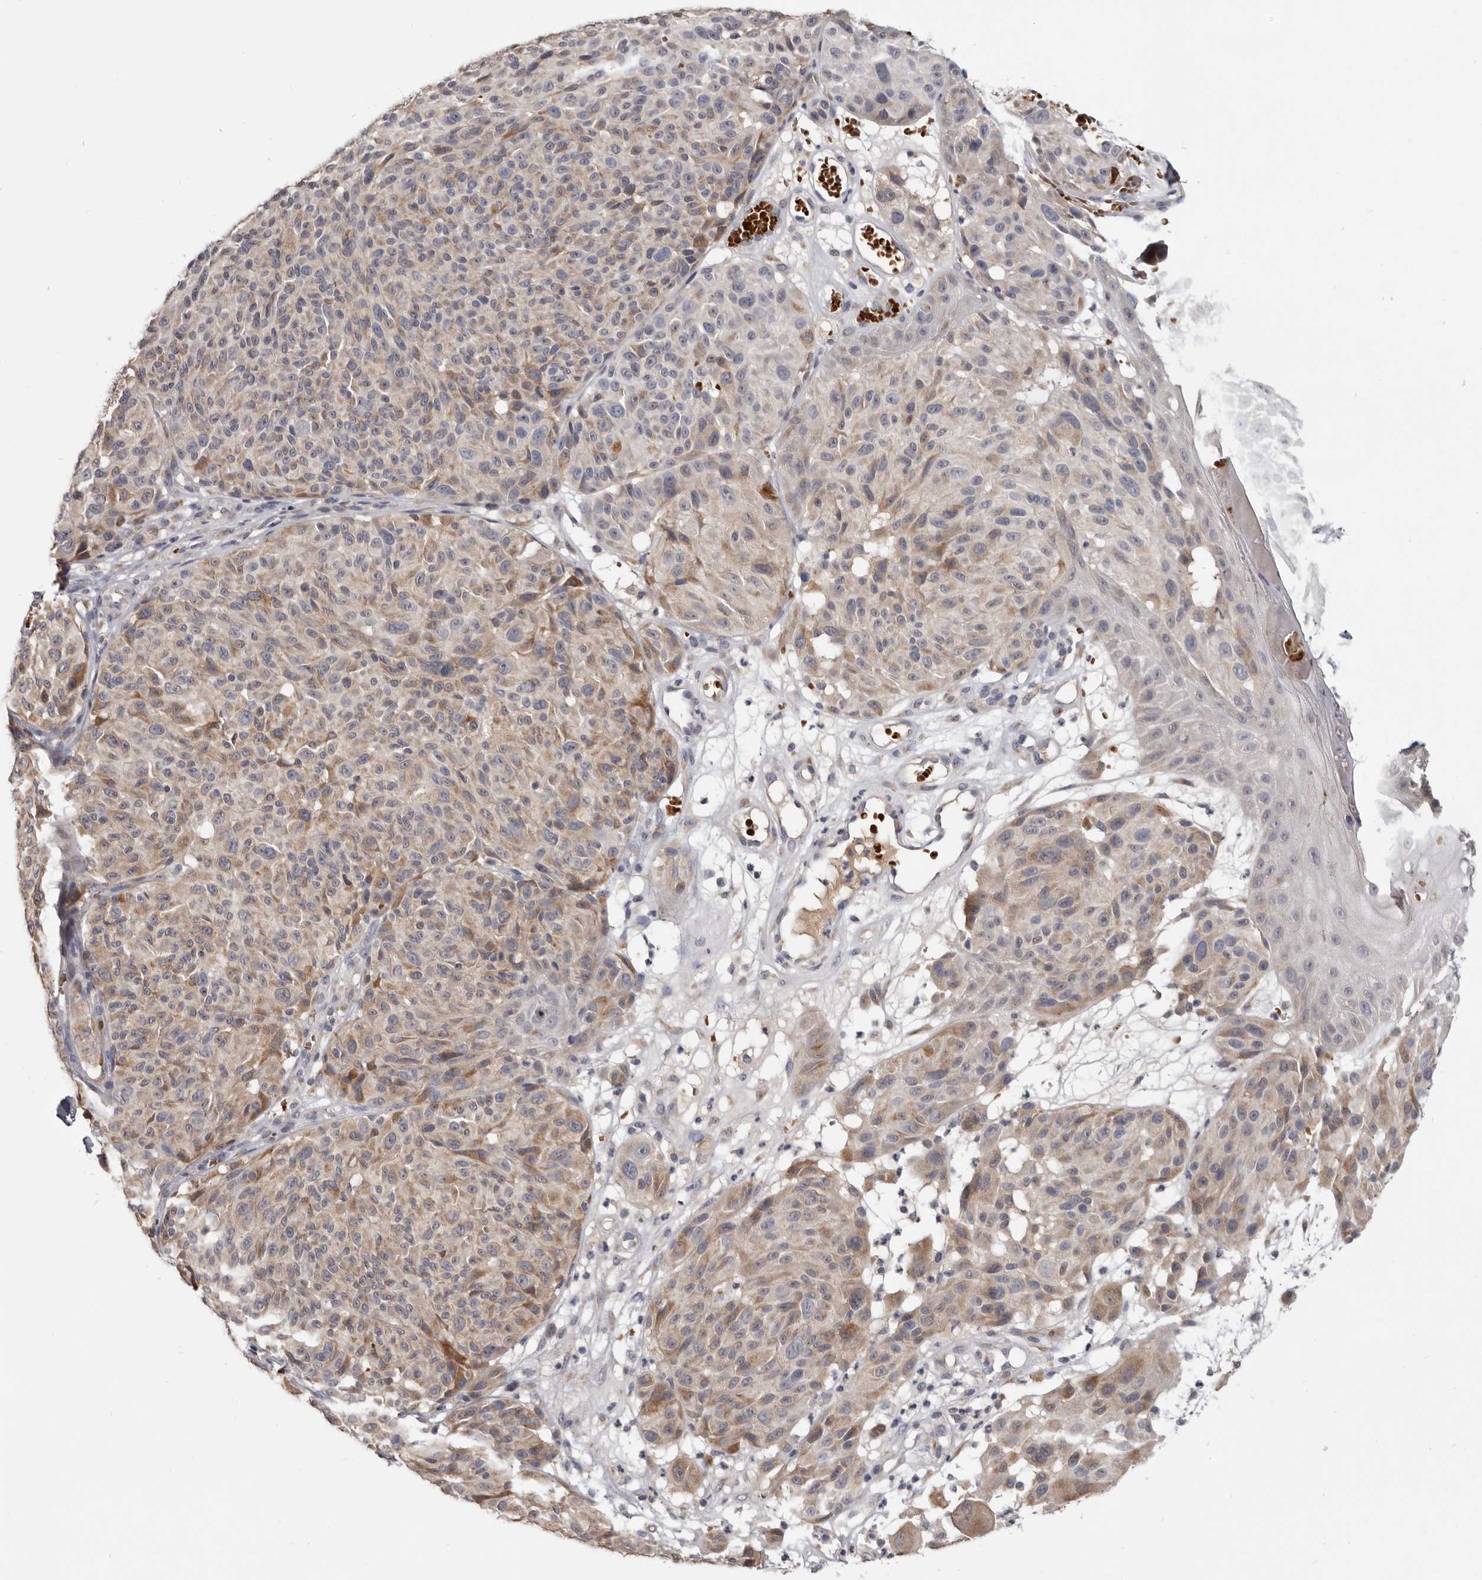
{"staining": {"intensity": "moderate", "quantity": "25%-75%", "location": "cytoplasmic/membranous"}, "tissue": "melanoma", "cell_type": "Tumor cells", "image_type": "cancer", "snomed": [{"axis": "morphology", "description": "Malignant melanoma, NOS"}, {"axis": "topography", "description": "Skin"}], "caption": "IHC histopathology image of malignant melanoma stained for a protein (brown), which demonstrates medium levels of moderate cytoplasmic/membranous staining in about 25%-75% of tumor cells.", "gene": "NENF", "patient": {"sex": "male", "age": 83}}